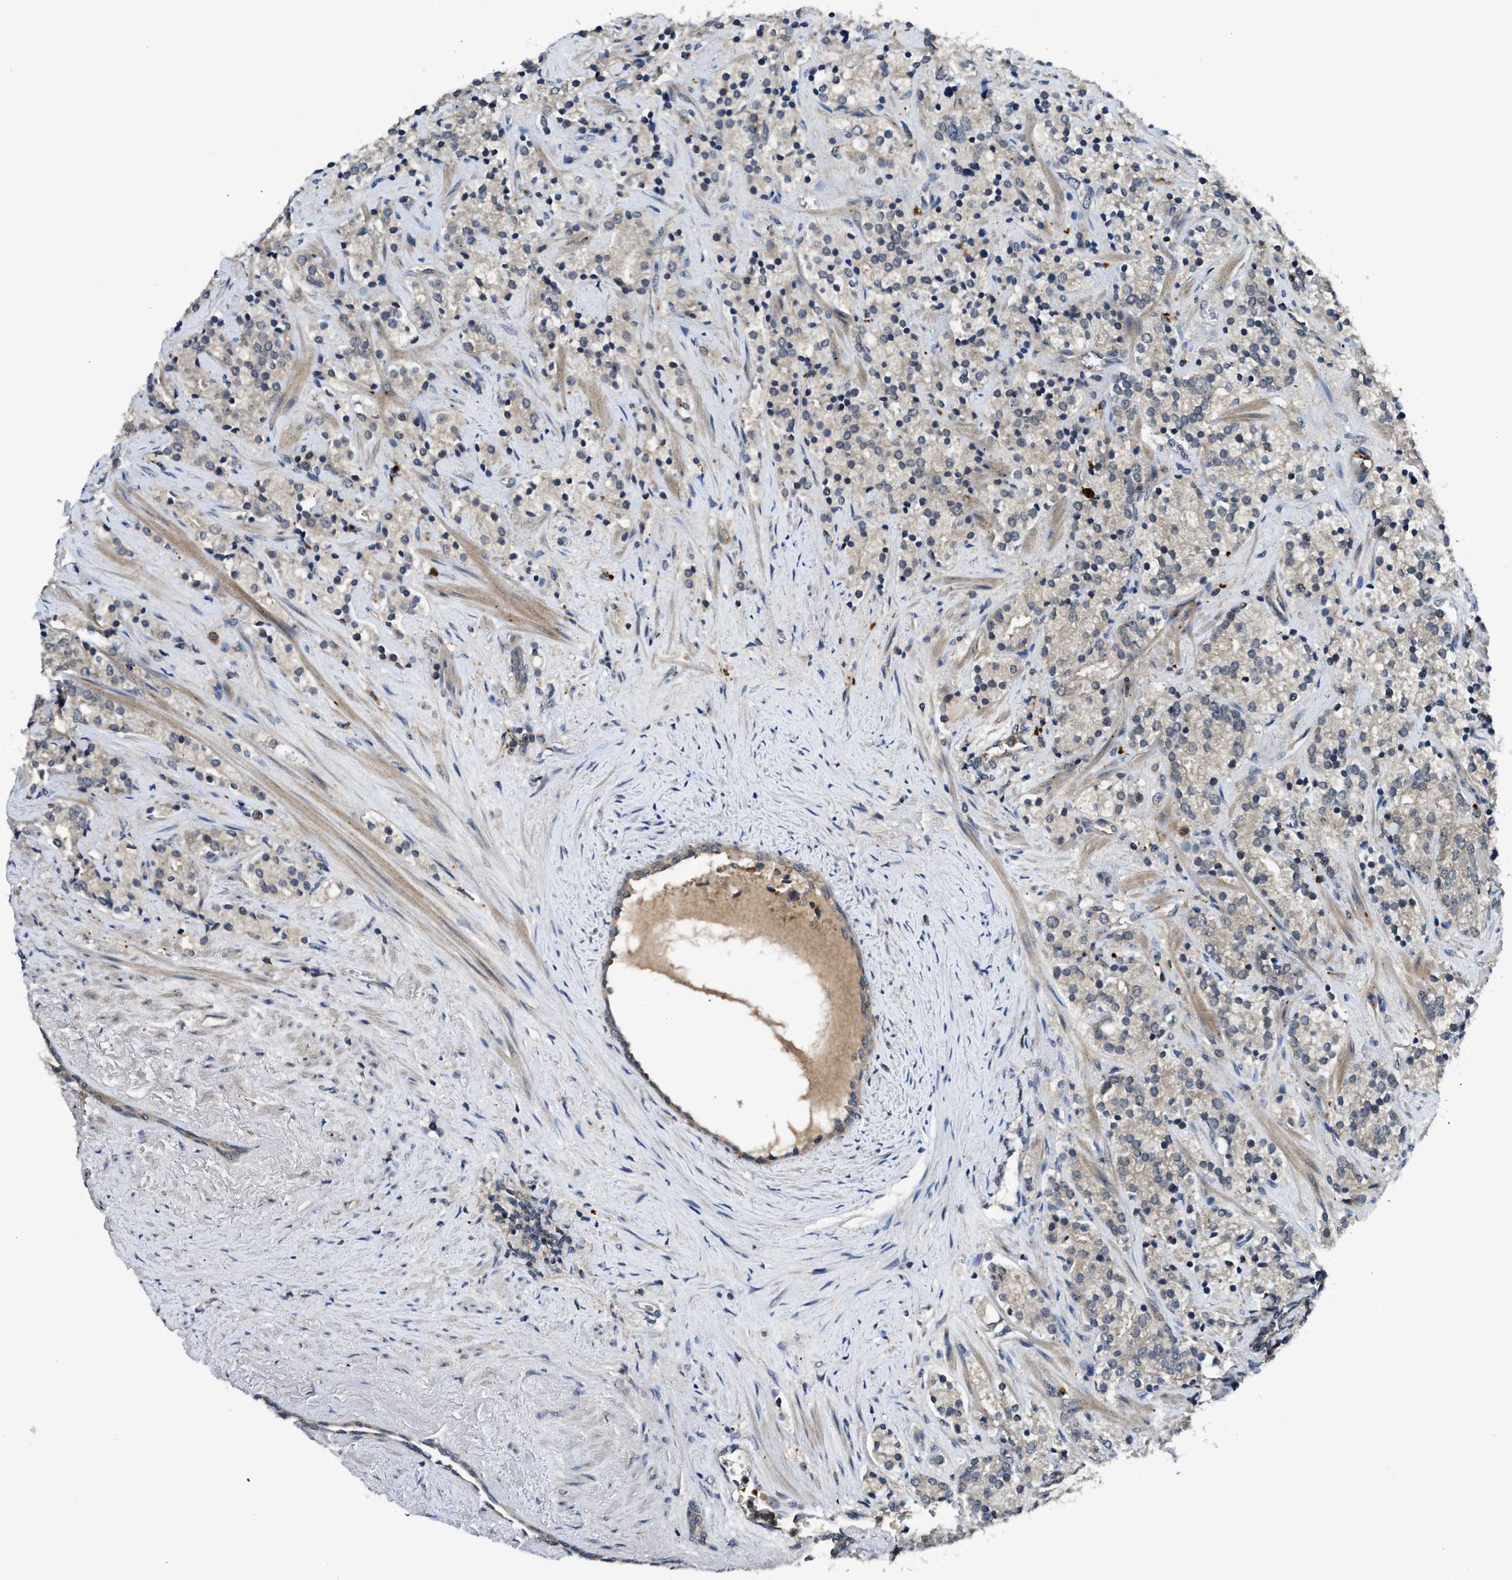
{"staining": {"intensity": "weak", "quantity": ">75%", "location": "cytoplasmic/membranous"}, "tissue": "prostate cancer", "cell_type": "Tumor cells", "image_type": "cancer", "snomed": [{"axis": "morphology", "description": "Adenocarcinoma, High grade"}, {"axis": "topography", "description": "Prostate"}], "caption": "Adenocarcinoma (high-grade) (prostate) was stained to show a protein in brown. There is low levels of weak cytoplasmic/membranous positivity in approximately >75% of tumor cells.", "gene": "PDE7A", "patient": {"sex": "male", "age": 71}}